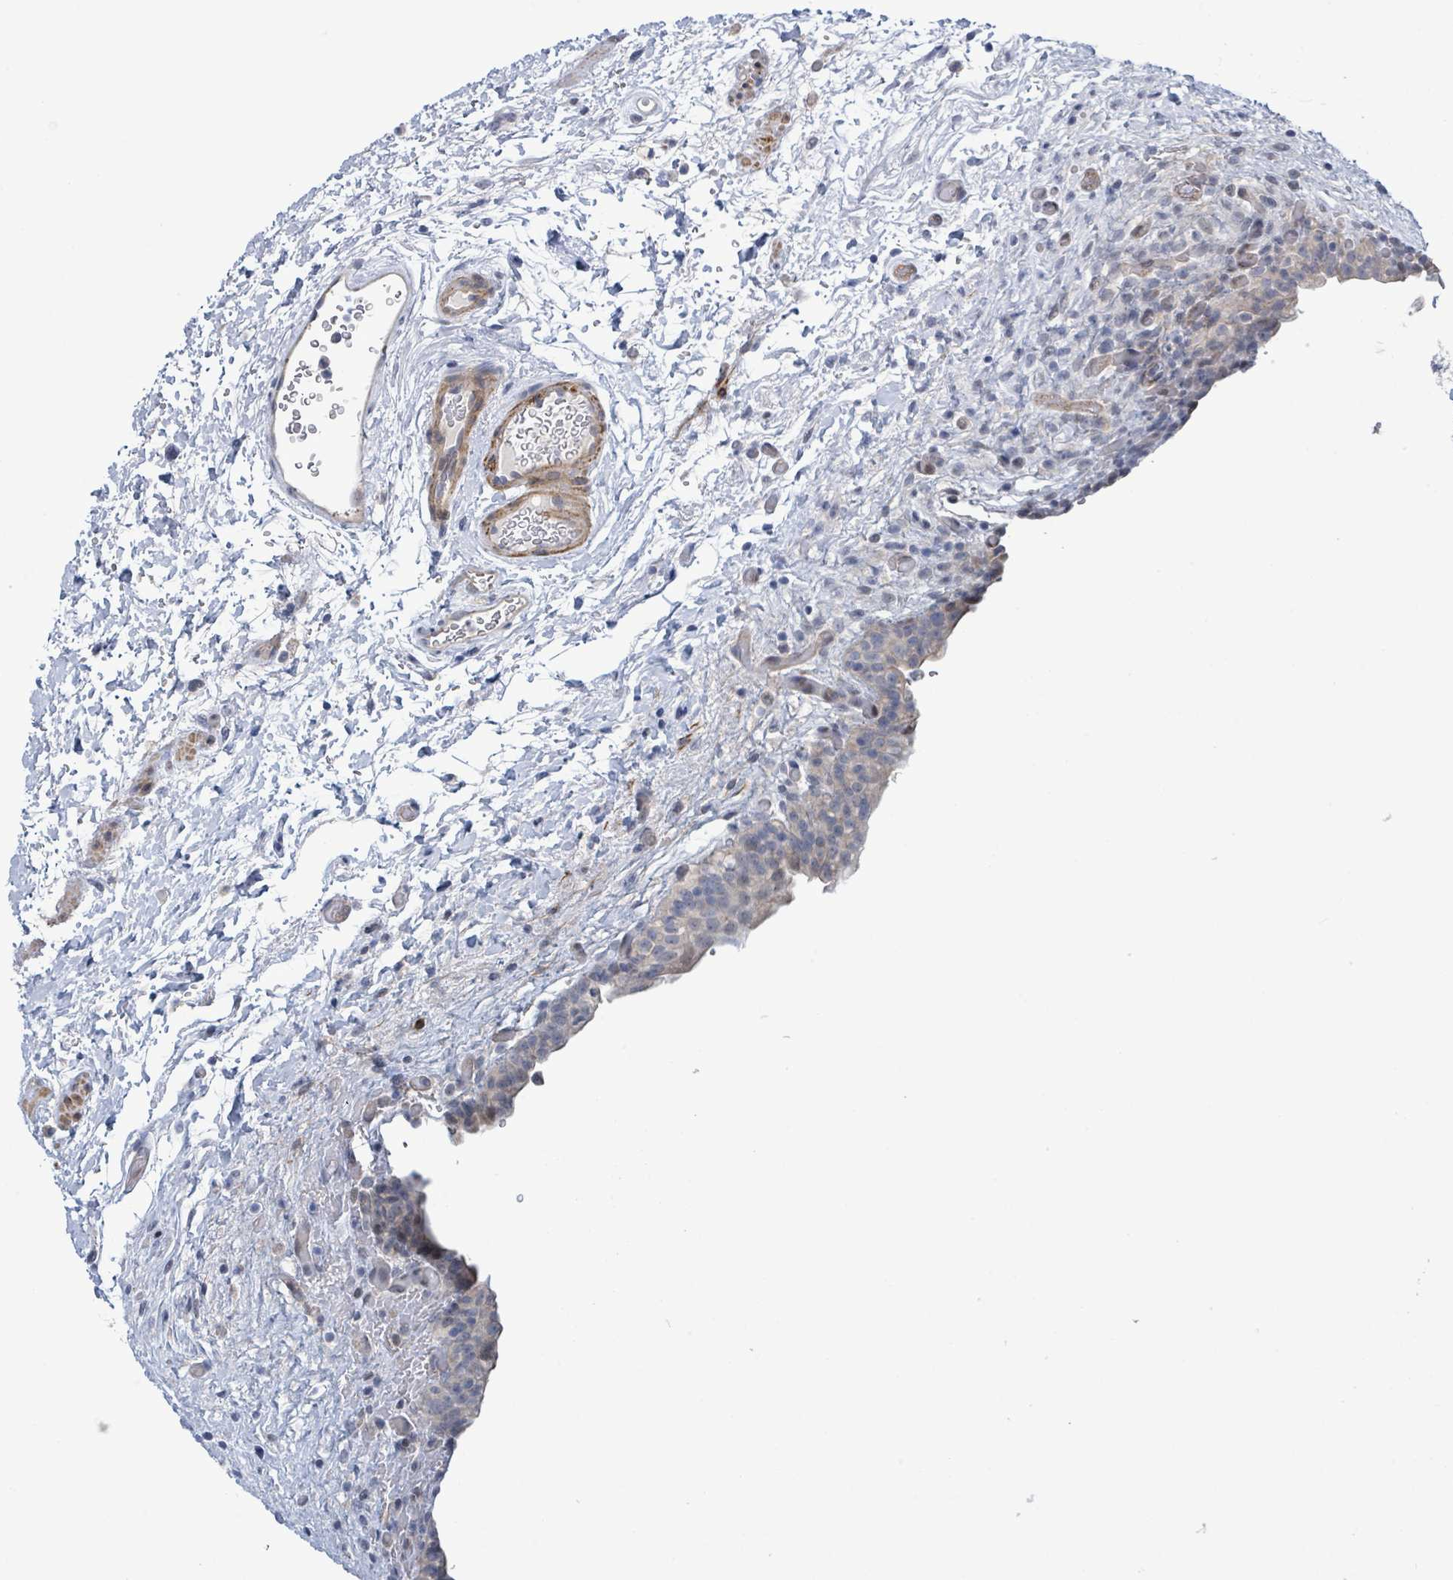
{"staining": {"intensity": "negative", "quantity": "none", "location": "none"}, "tissue": "urinary bladder", "cell_type": "Urothelial cells", "image_type": "normal", "snomed": [{"axis": "morphology", "description": "Normal tissue, NOS"}, {"axis": "topography", "description": "Urinary bladder"}], "caption": "Urothelial cells show no significant positivity in unremarkable urinary bladder. (Brightfield microscopy of DAB (3,3'-diaminobenzidine) immunohistochemistry at high magnification).", "gene": "C9orf152", "patient": {"sex": "male", "age": 69}}